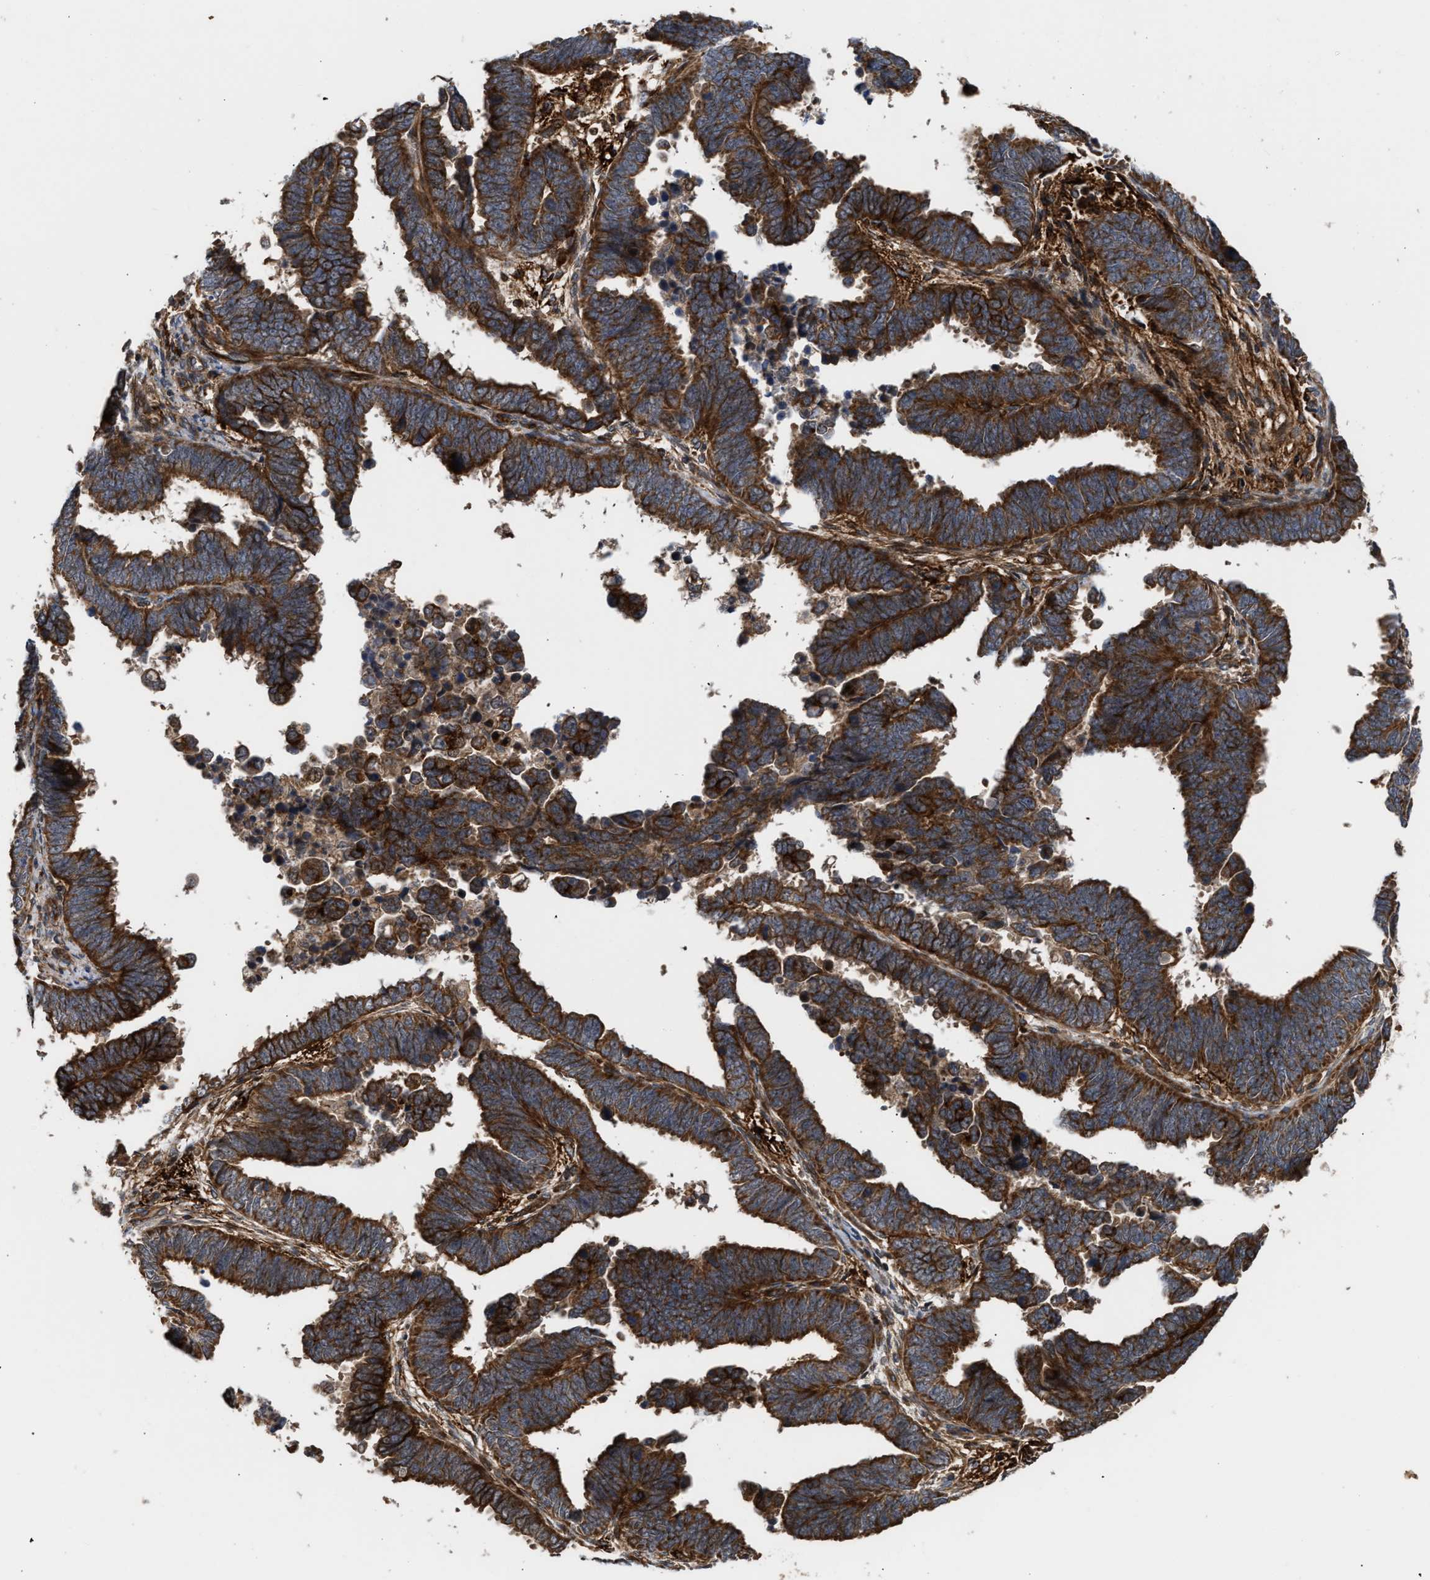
{"staining": {"intensity": "strong", "quantity": ">75%", "location": "cytoplasmic/membranous"}, "tissue": "endometrial cancer", "cell_type": "Tumor cells", "image_type": "cancer", "snomed": [{"axis": "morphology", "description": "Adenocarcinoma, NOS"}, {"axis": "topography", "description": "Endometrium"}], "caption": "This histopathology image displays IHC staining of human endometrial adenocarcinoma, with high strong cytoplasmic/membranous expression in approximately >75% of tumor cells.", "gene": "STAU1", "patient": {"sex": "female", "age": 75}}